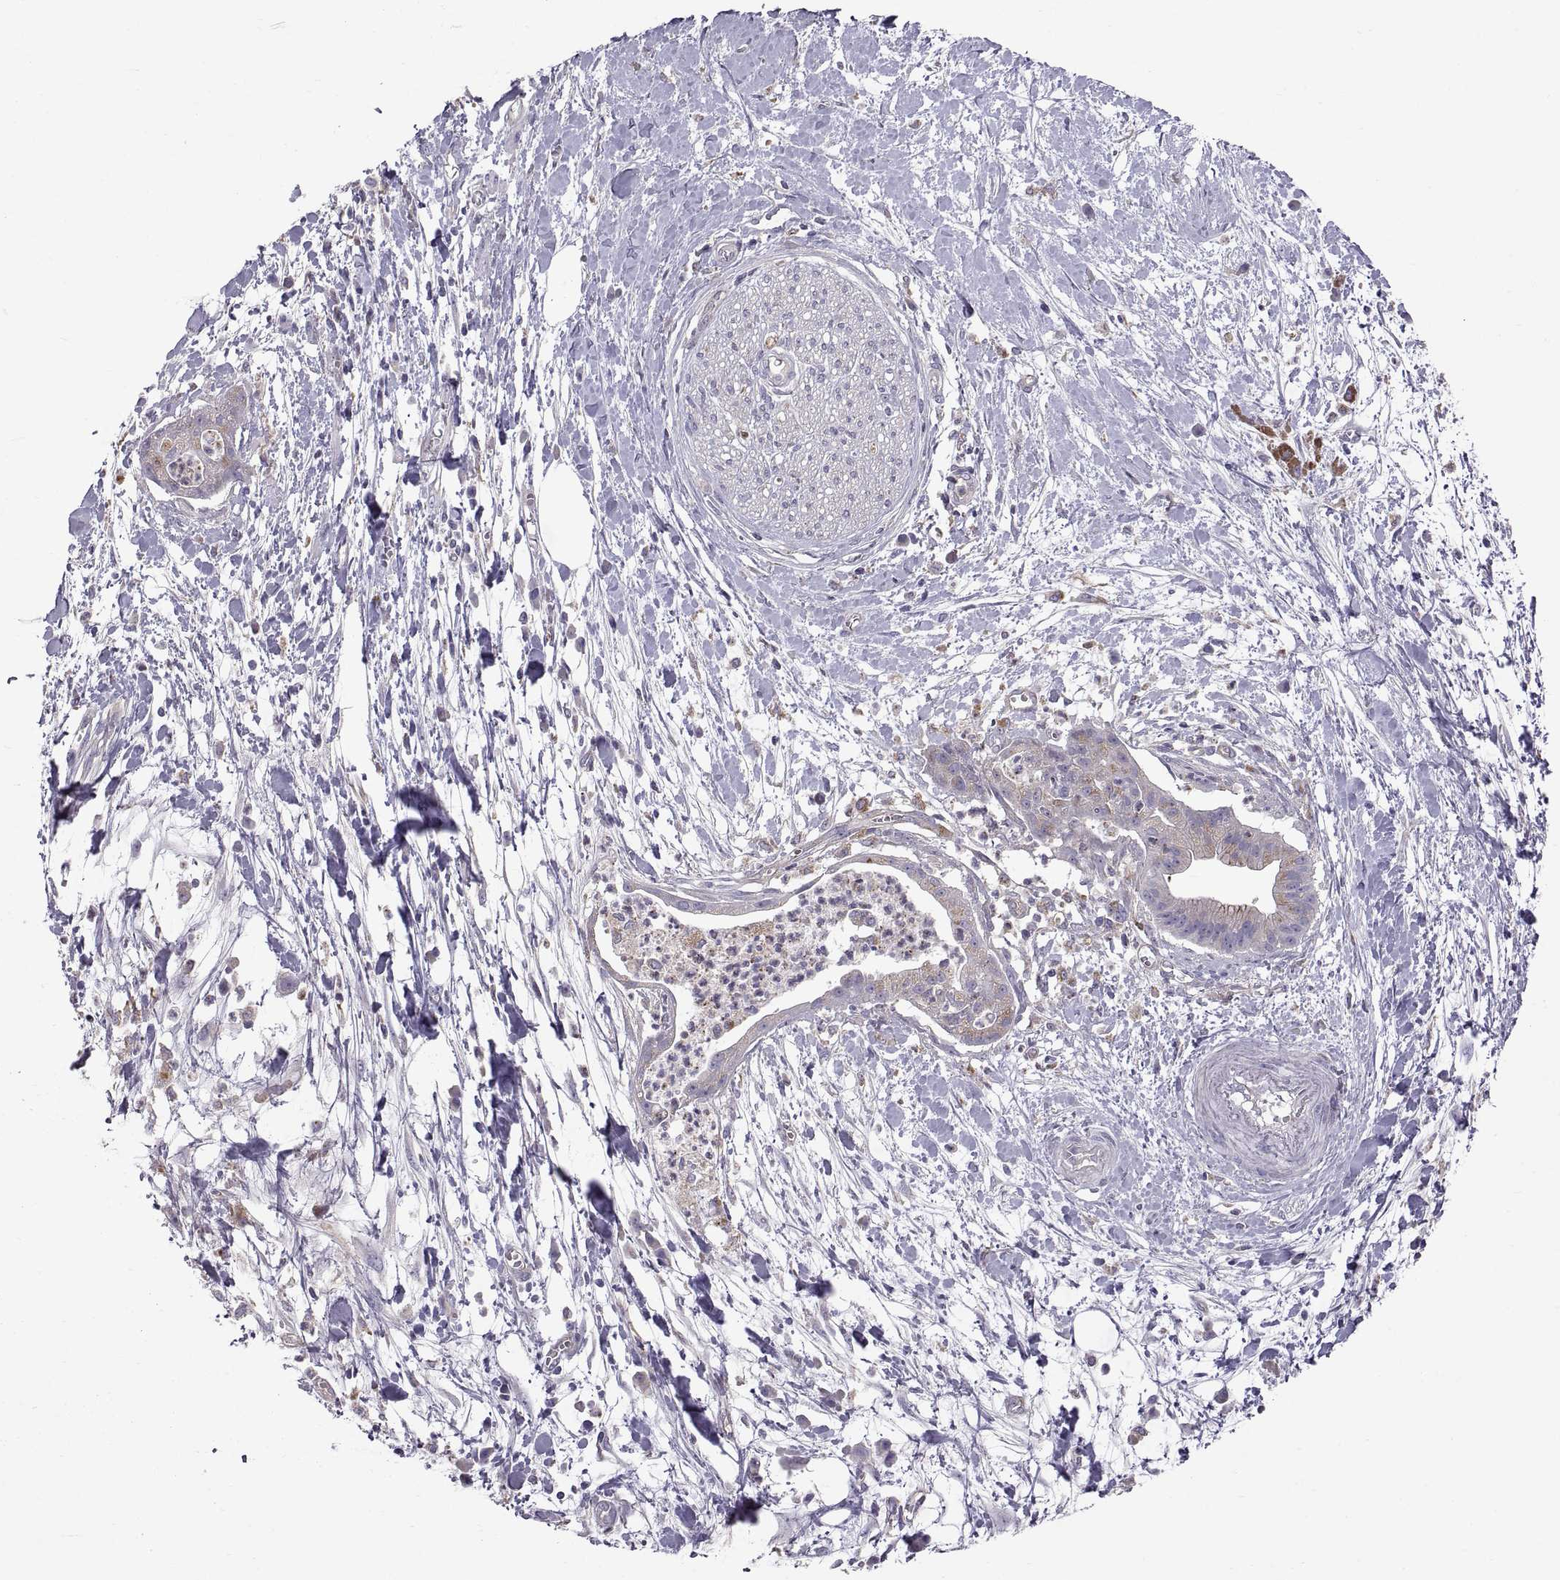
{"staining": {"intensity": "weak", "quantity": "25%-75%", "location": "cytoplasmic/membranous"}, "tissue": "pancreatic cancer", "cell_type": "Tumor cells", "image_type": "cancer", "snomed": [{"axis": "morphology", "description": "Normal tissue, NOS"}, {"axis": "morphology", "description": "Adenocarcinoma, NOS"}, {"axis": "topography", "description": "Lymph node"}, {"axis": "topography", "description": "Pancreas"}], "caption": "Immunohistochemistry (IHC) histopathology image of human pancreatic cancer stained for a protein (brown), which exhibits low levels of weak cytoplasmic/membranous positivity in approximately 25%-75% of tumor cells.", "gene": "ARSL", "patient": {"sex": "female", "age": 58}}